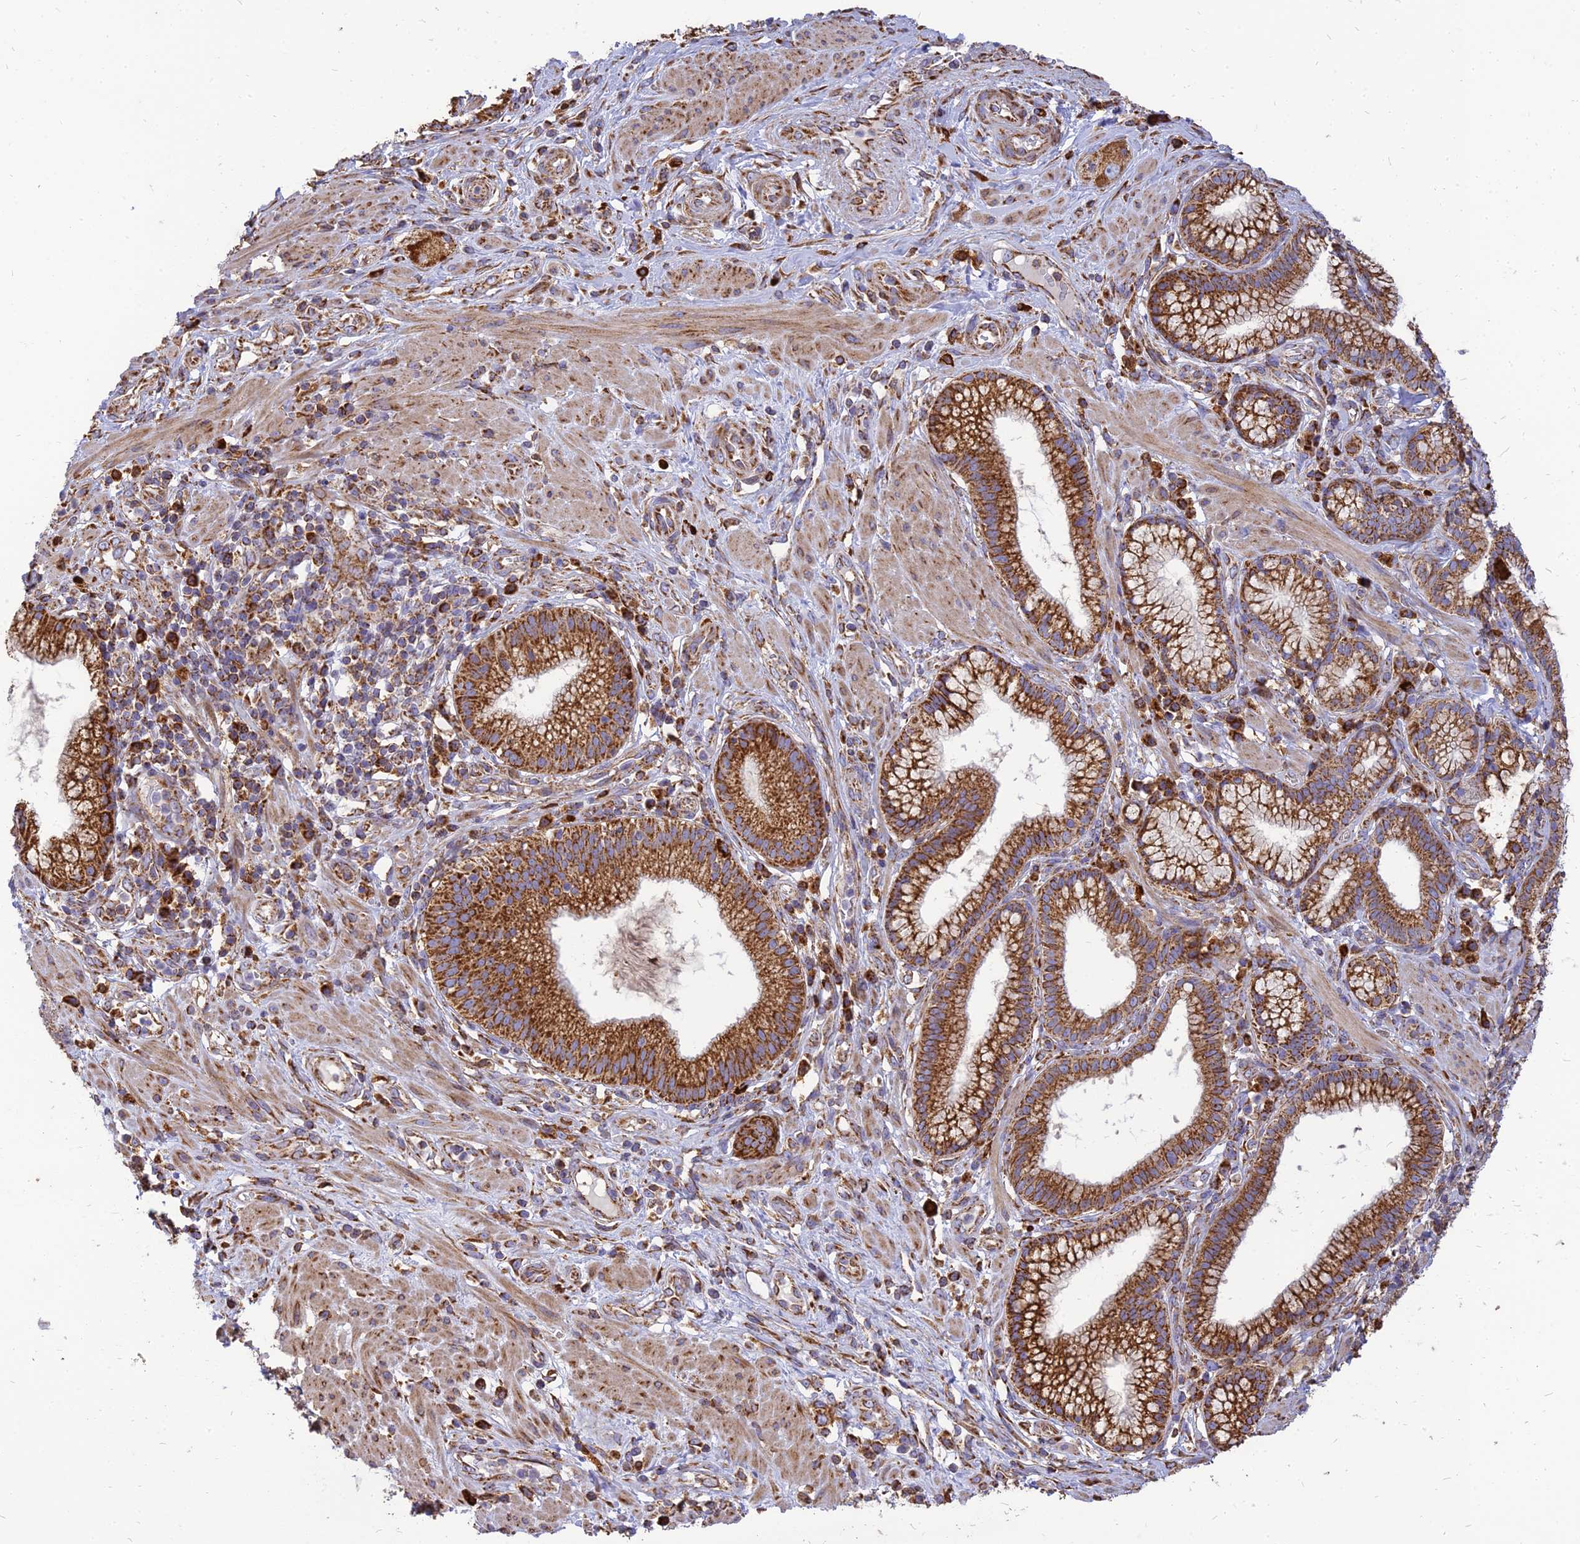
{"staining": {"intensity": "strong", "quantity": ">75%", "location": "cytoplasmic/membranous"}, "tissue": "pancreatic cancer", "cell_type": "Tumor cells", "image_type": "cancer", "snomed": [{"axis": "morphology", "description": "Adenocarcinoma, NOS"}, {"axis": "topography", "description": "Pancreas"}], "caption": "Pancreatic cancer stained for a protein (brown) demonstrates strong cytoplasmic/membranous positive staining in approximately >75% of tumor cells.", "gene": "THUMPD2", "patient": {"sex": "male", "age": 72}}